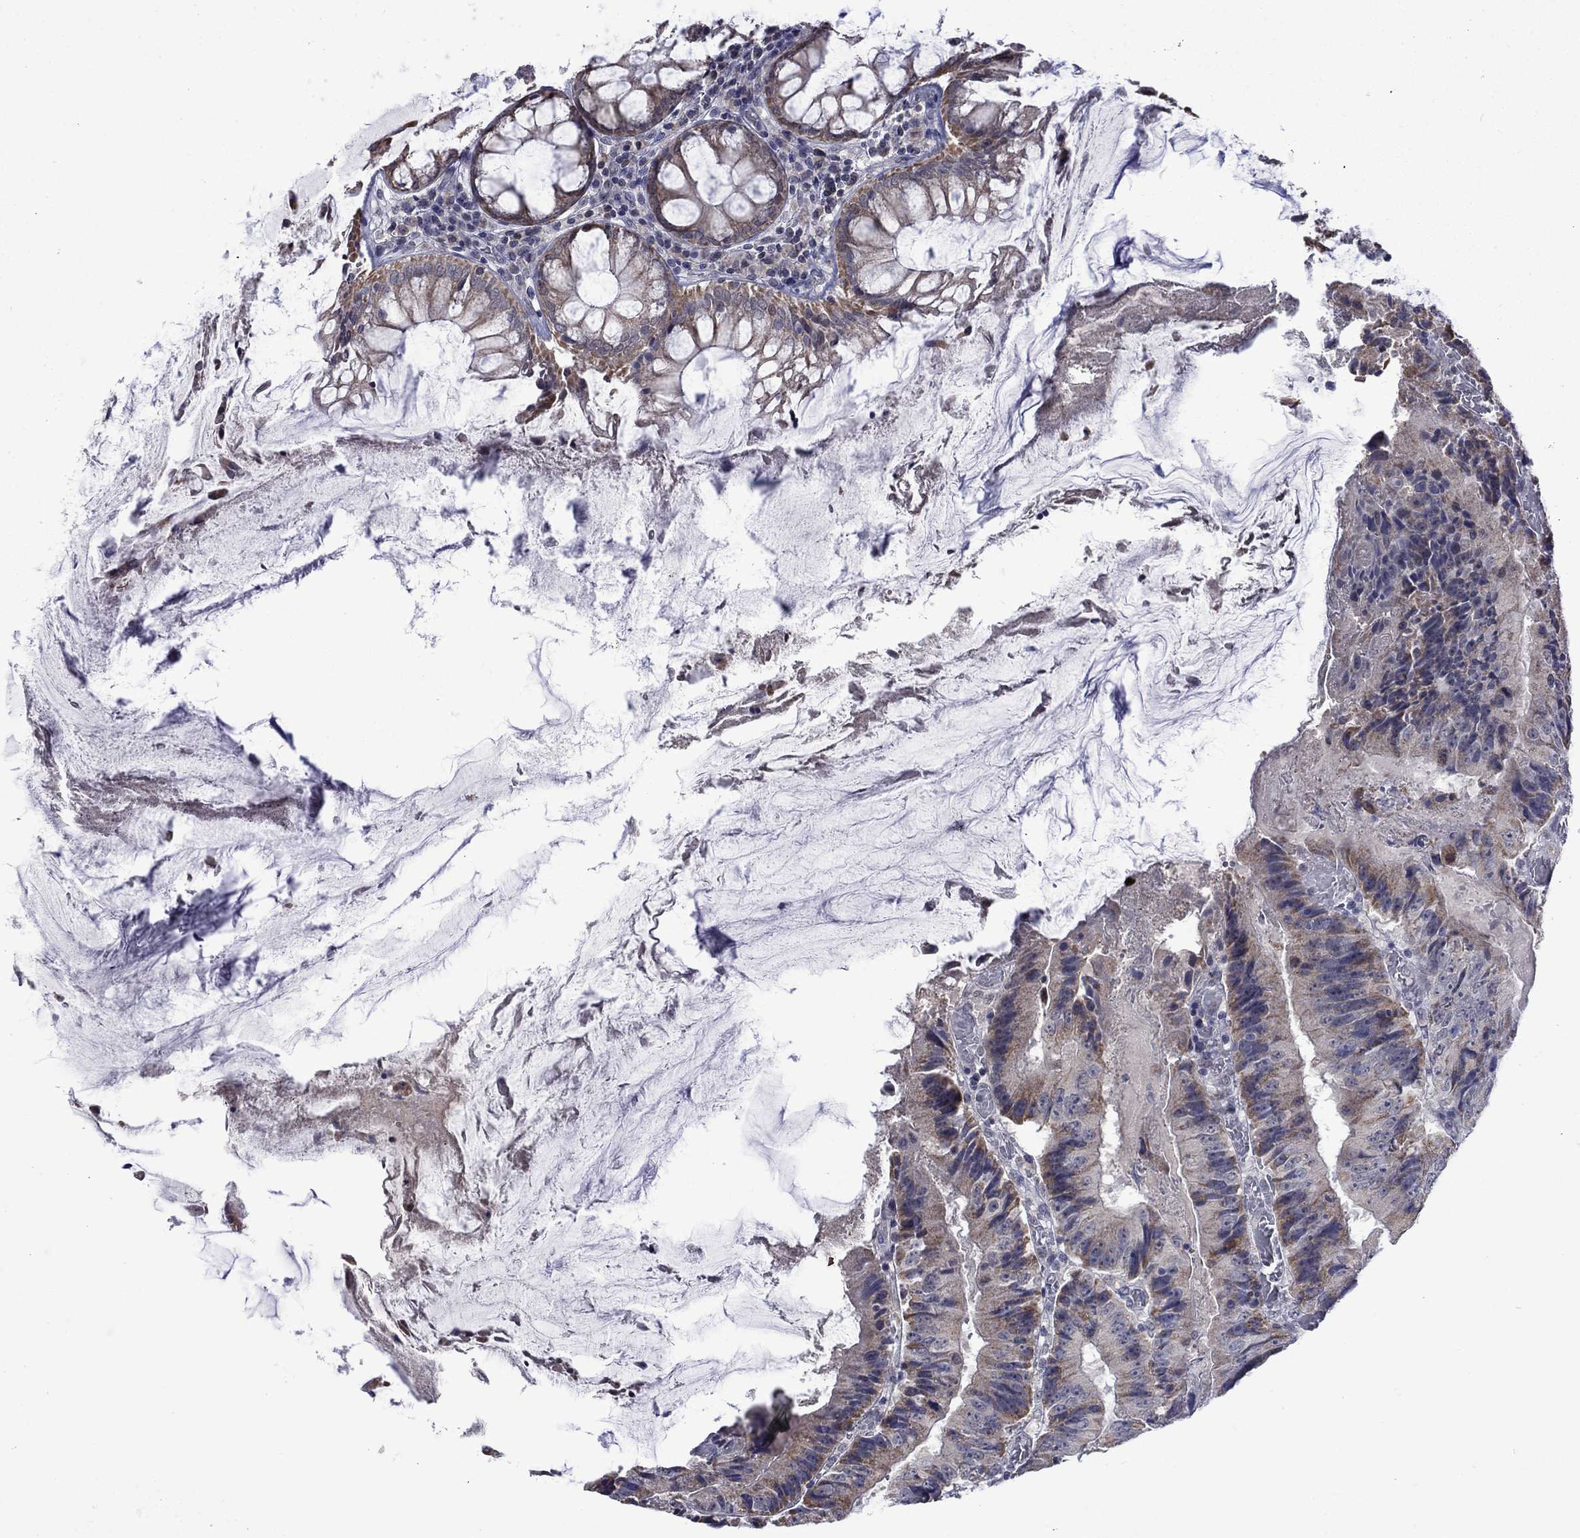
{"staining": {"intensity": "weak", "quantity": "25%-75%", "location": "cytoplasmic/membranous"}, "tissue": "colorectal cancer", "cell_type": "Tumor cells", "image_type": "cancer", "snomed": [{"axis": "morphology", "description": "Adenocarcinoma, NOS"}, {"axis": "topography", "description": "Colon"}], "caption": "The micrograph demonstrates staining of colorectal adenocarcinoma, revealing weak cytoplasmic/membranous protein positivity (brown color) within tumor cells. (Brightfield microscopy of DAB IHC at high magnification).", "gene": "KCNJ16", "patient": {"sex": "female", "age": 86}}